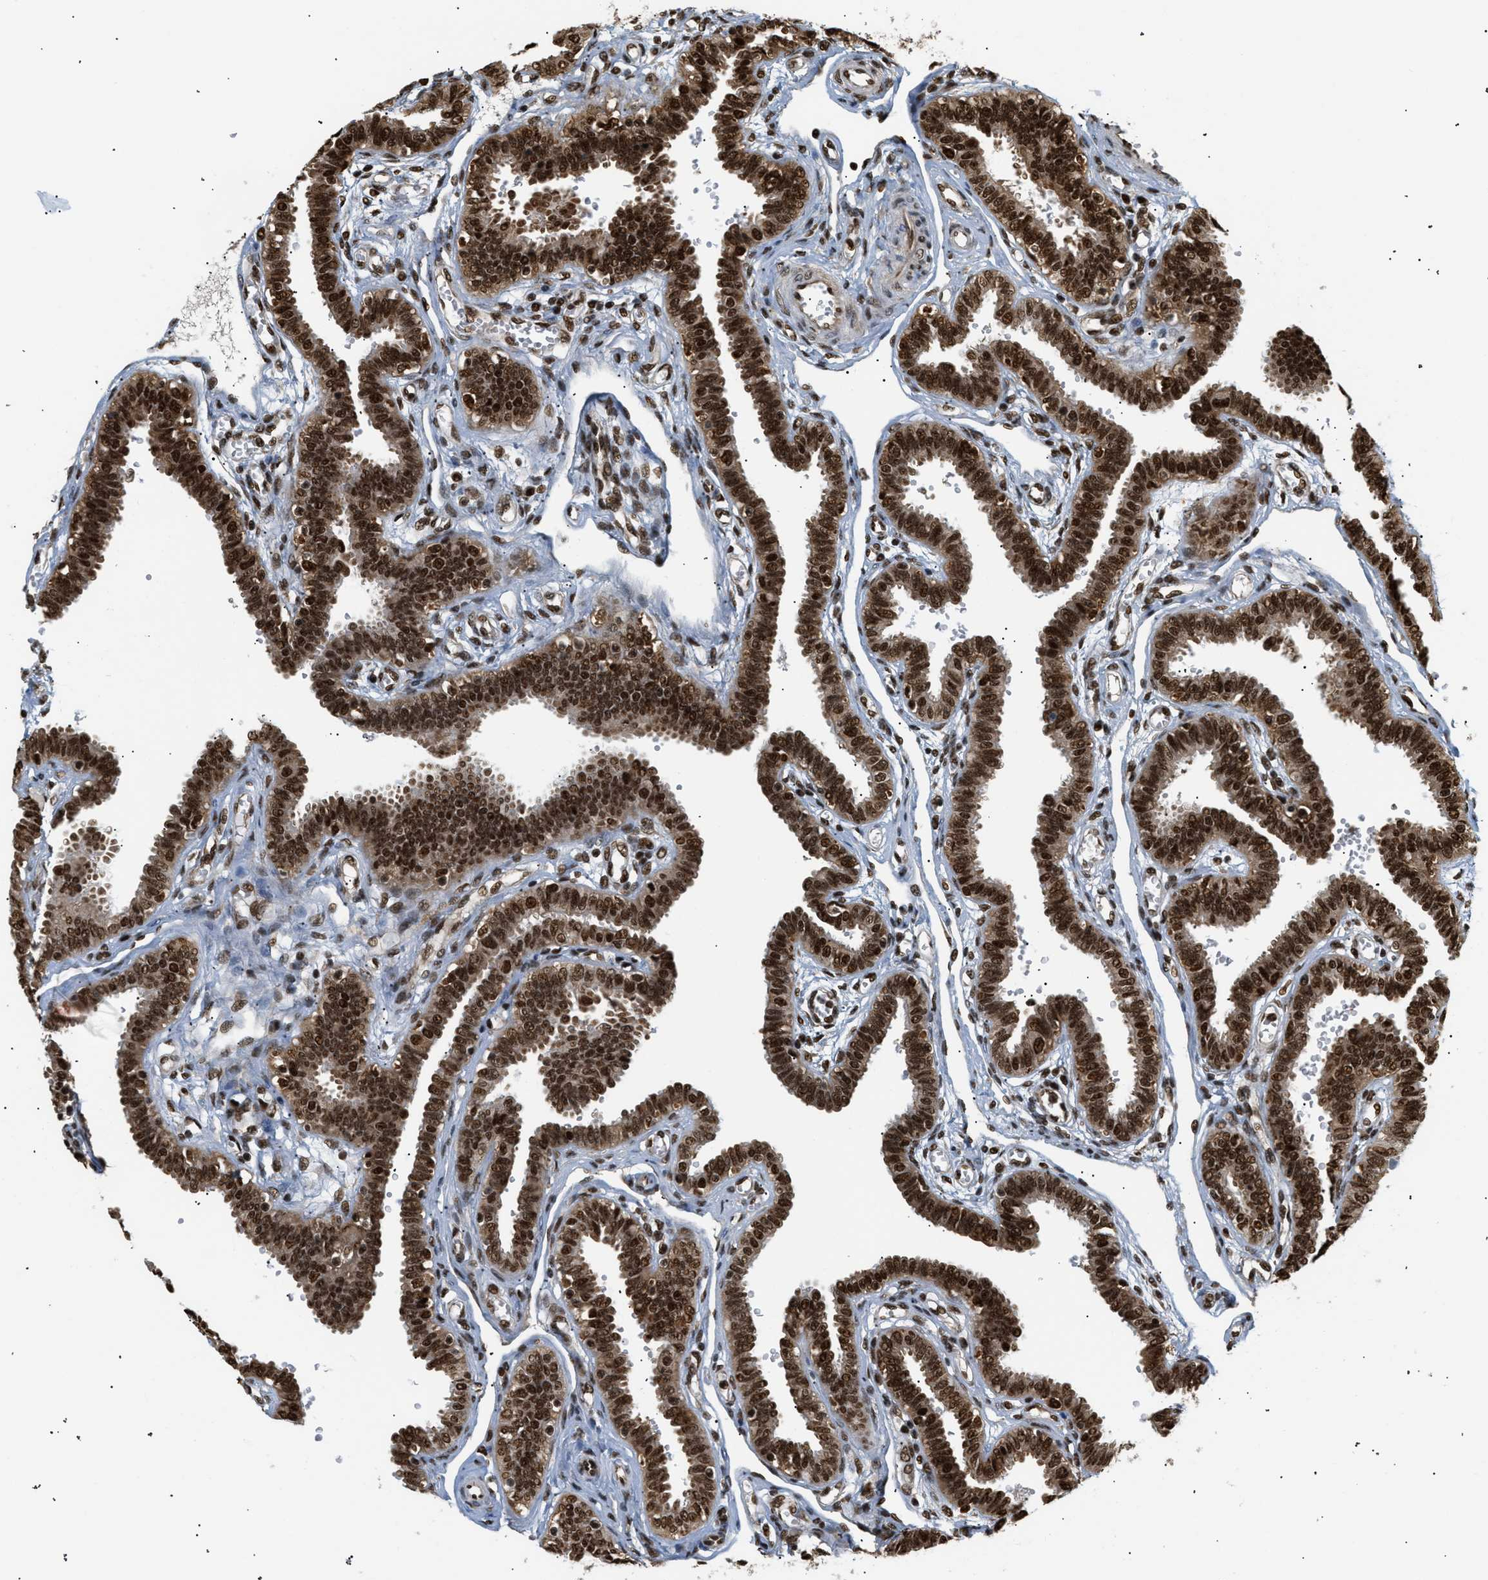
{"staining": {"intensity": "strong", "quantity": ">75%", "location": "cytoplasmic/membranous,nuclear"}, "tissue": "fallopian tube", "cell_type": "Glandular cells", "image_type": "normal", "snomed": [{"axis": "morphology", "description": "Normal tissue, NOS"}, {"axis": "topography", "description": "Fallopian tube"}], "caption": "Strong cytoplasmic/membranous,nuclear protein positivity is present in approximately >75% of glandular cells in fallopian tube.", "gene": "RBM5", "patient": {"sex": "female", "age": 32}}